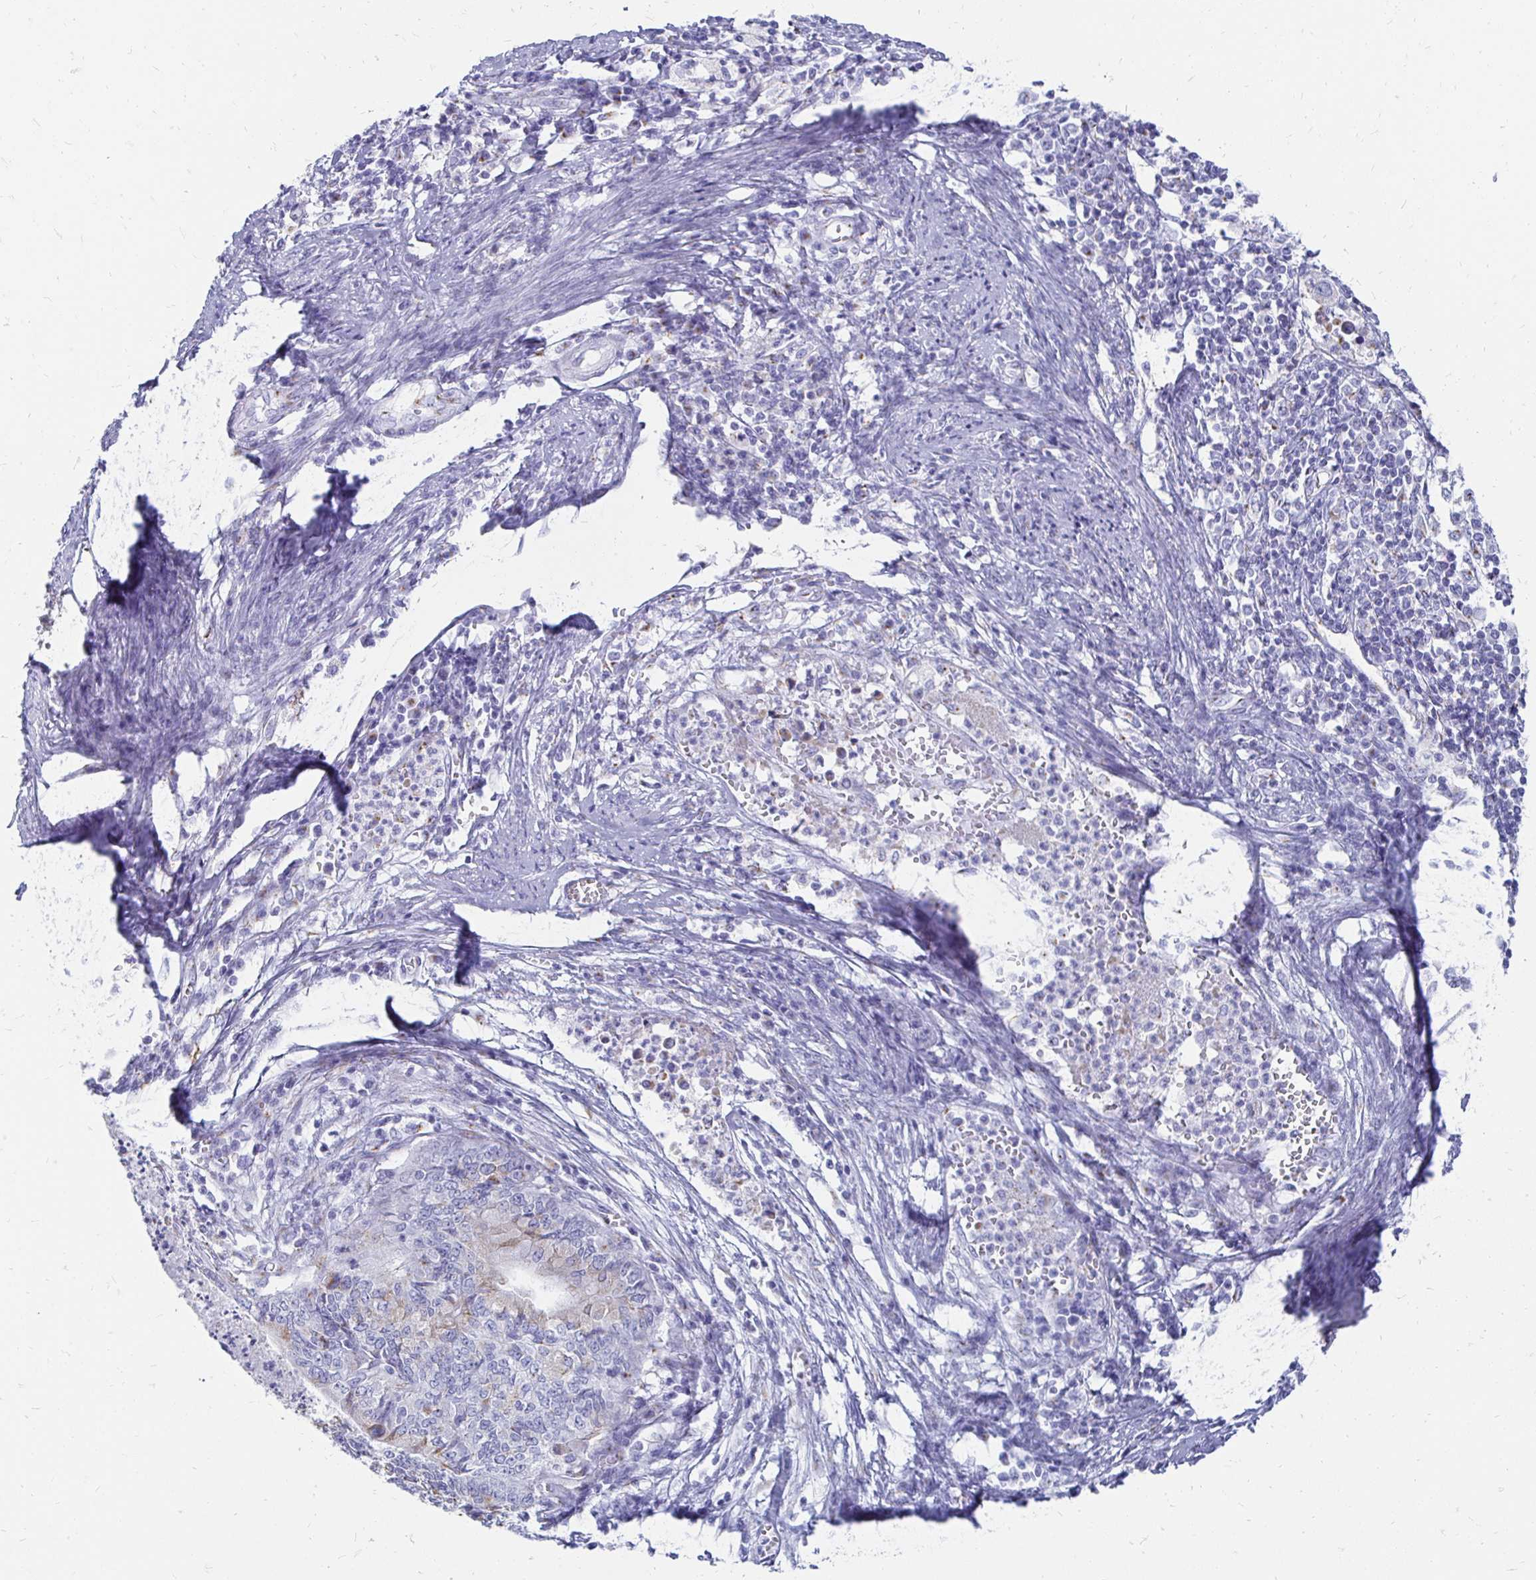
{"staining": {"intensity": "weak", "quantity": "<25%", "location": "cytoplasmic/membranous"}, "tissue": "endometrial cancer", "cell_type": "Tumor cells", "image_type": "cancer", "snomed": [{"axis": "morphology", "description": "Adenocarcinoma, NOS"}, {"axis": "topography", "description": "Endometrium"}], "caption": "Endometrial cancer (adenocarcinoma) was stained to show a protein in brown. There is no significant positivity in tumor cells.", "gene": "PAGE4", "patient": {"sex": "female", "age": 65}}